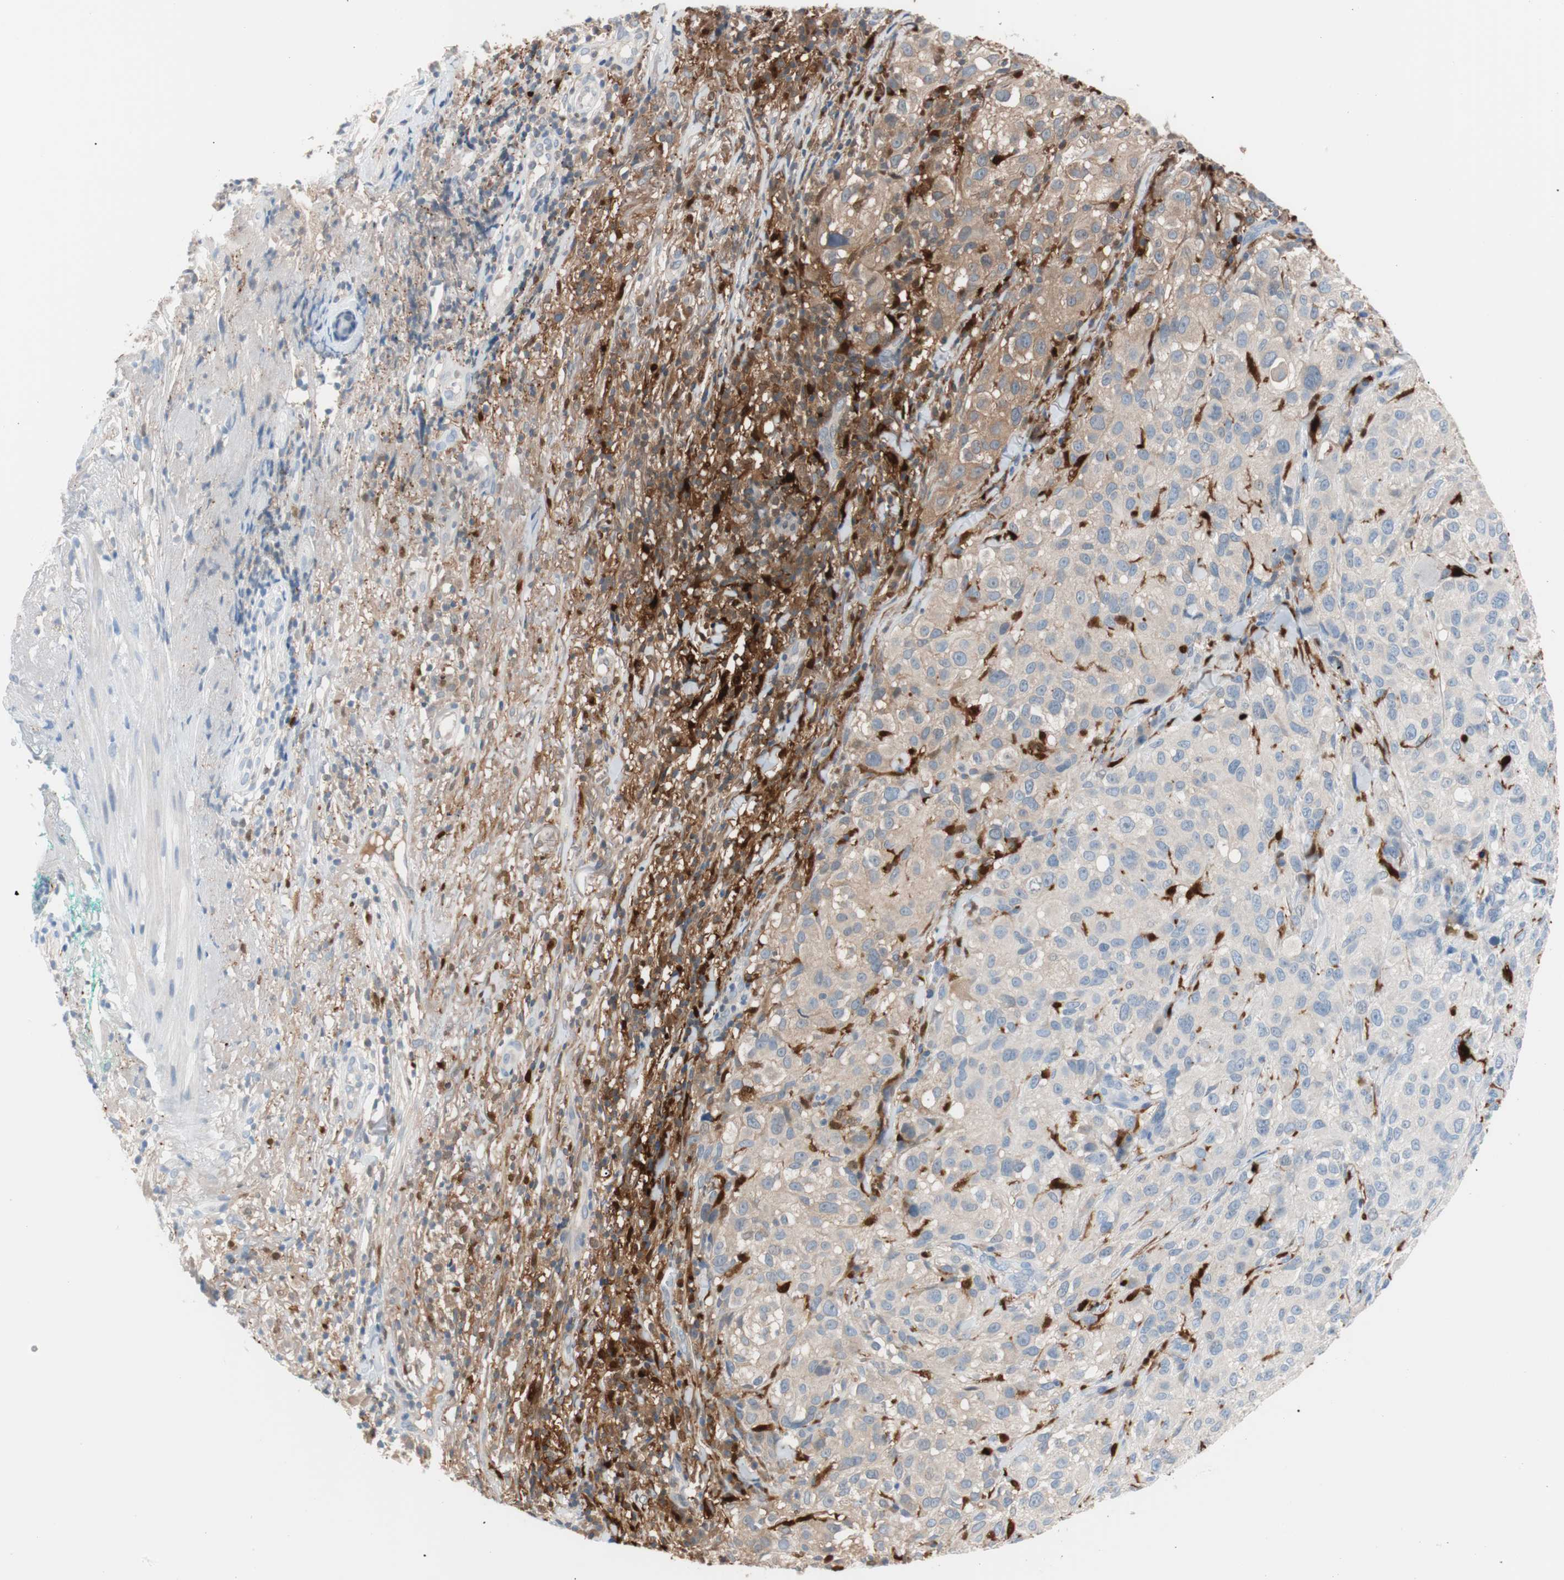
{"staining": {"intensity": "weak", "quantity": "25%-75%", "location": "cytoplasmic/membranous"}, "tissue": "melanoma", "cell_type": "Tumor cells", "image_type": "cancer", "snomed": [{"axis": "morphology", "description": "Necrosis, NOS"}, {"axis": "morphology", "description": "Malignant melanoma, NOS"}, {"axis": "topography", "description": "Skin"}], "caption": "An image of human melanoma stained for a protein shows weak cytoplasmic/membranous brown staining in tumor cells.", "gene": "IL18", "patient": {"sex": "female", "age": 87}}